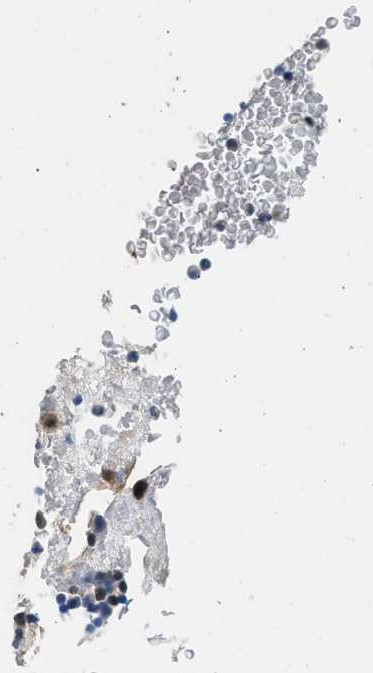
{"staining": {"intensity": "moderate", "quantity": "<25%", "location": "cytoplasmic/membranous"}, "tissue": "bone marrow", "cell_type": "Hematopoietic cells", "image_type": "normal", "snomed": [{"axis": "morphology", "description": "Normal tissue, NOS"}, {"axis": "morphology", "description": "Inflammation, NOS"}, {"axis": "topography", "description": "Bone marrow"}], "caption": "Moderate cytoplasmic/membranous protein staining is present in about <25% of hematopoietic cells in bone marrow.", "gene": "PCLO", "patient": {"sex": "male", "age": 63}}